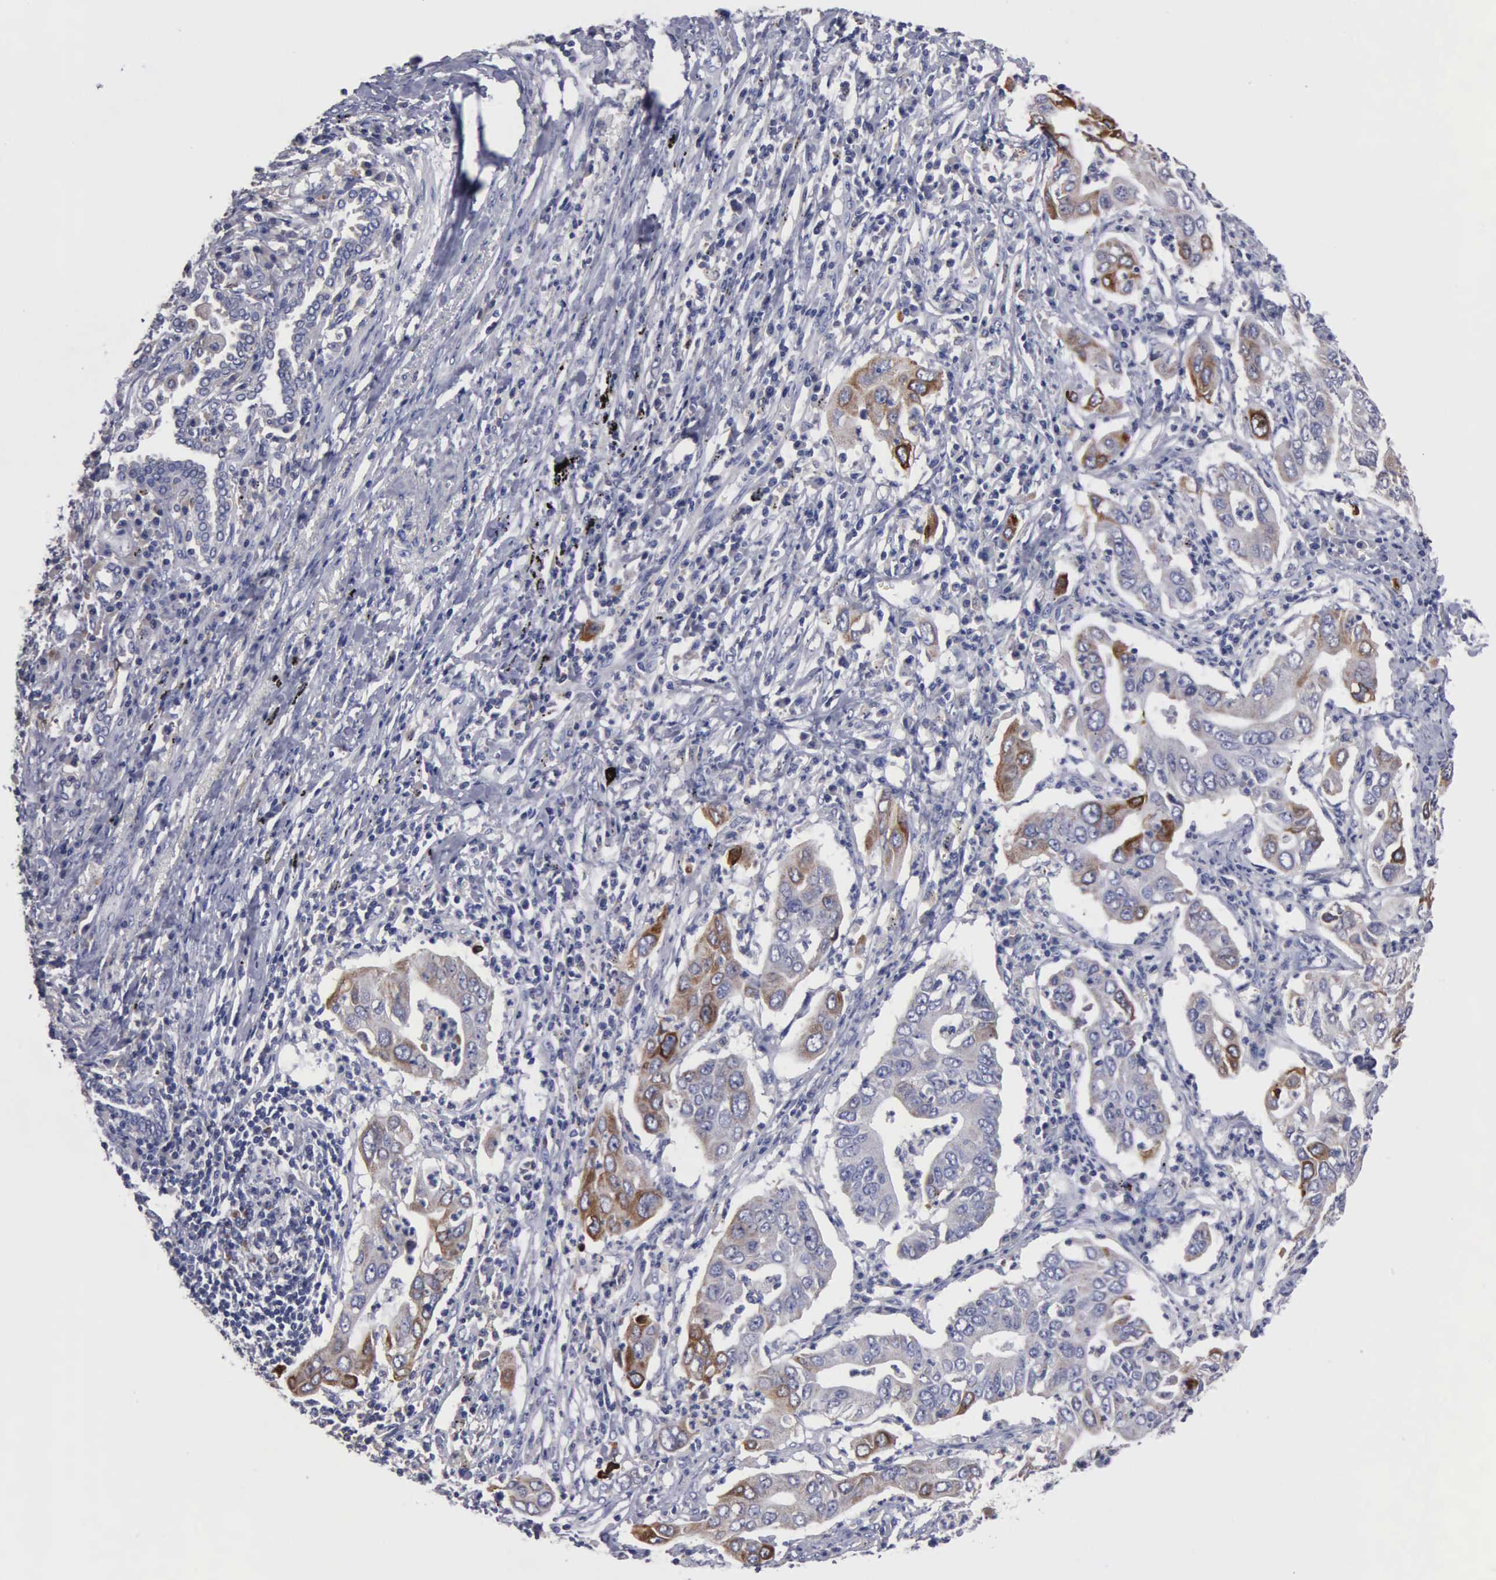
{"staining": {"intensity": "strong", "quantity": "25%-75%", "location": "cytoplasmic/membranous"}, "tissue": "lung cancer", "cell_type": "Tumor cells", "image_type": "cancer", "snomed": [{"axis": "morphology", "description": "Adenocarcinoma, NOS"}, {"axis": "topography", "description": "Lung"}], "caption": "DAB (3,3'-diaminobenzidine) immunohistochemical staining of lung cancer reveals strong cytoplasmic/membranous protein staining in about 25%-75% of tumor cells.", "gene": "PTGS2", "patient": {"sex": "male", "age": 48}}